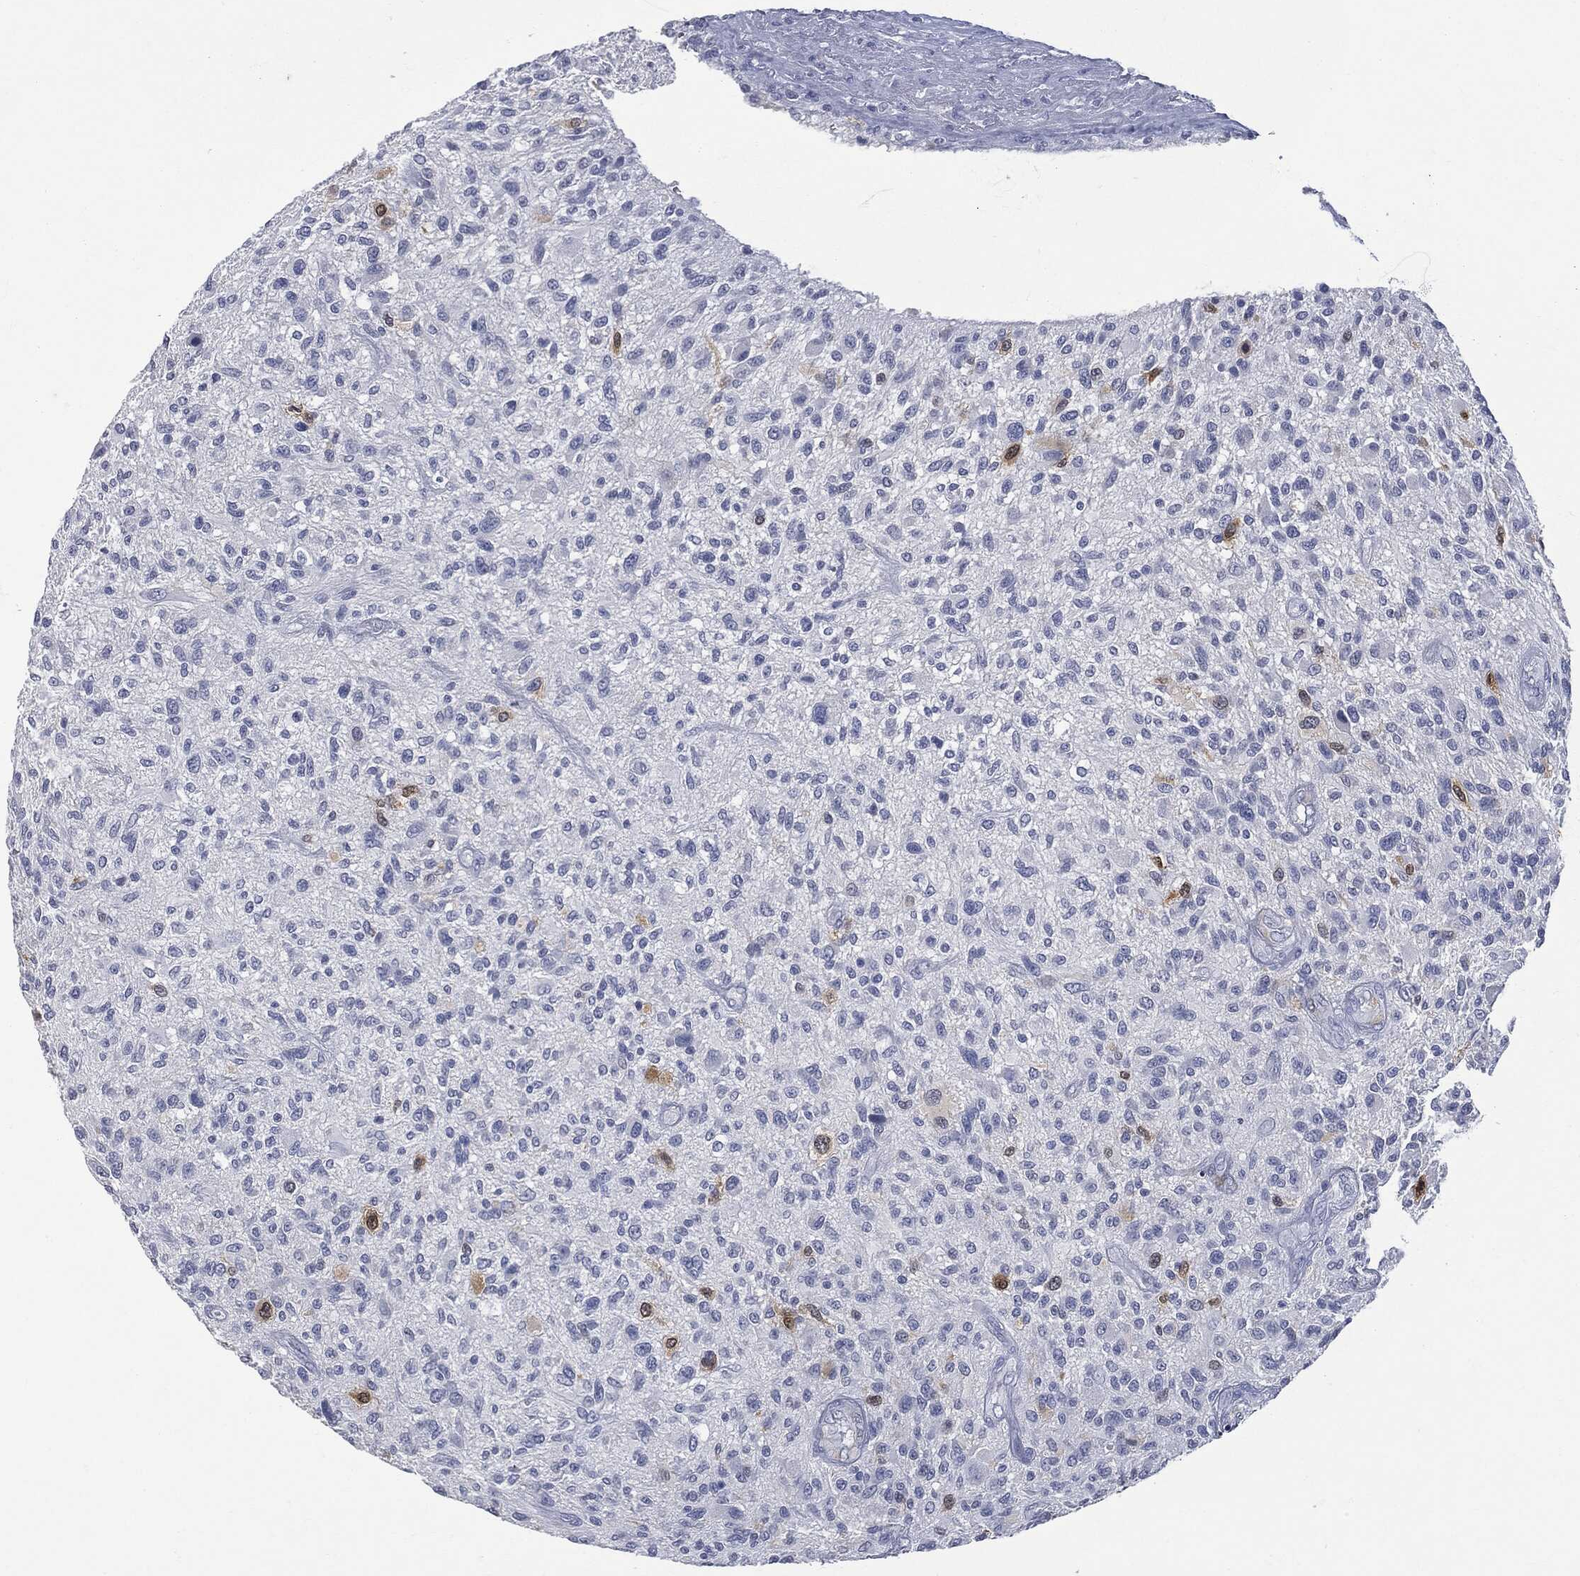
{"staining": {"intensity": "moderate", "quantity": "<25%", "location": "cytoplasmic/membranous"}, "tissue": "glioma", "cell_type": "Tumor cells", "image_type": "cancer", "snomed": [{"axis": "morphology", "description": "Glioma, malignant, High grade"}, {"axis": "topography", "description": "Brain"}], "caption": "A low amount of moderate cytoplasmic/membranous expression is appreciated in about <25% of tumor cells in malignant glioma (high-grade) tissue.", "gene": "UBE2C", "patient": {"sex": "male", "age": 47}}